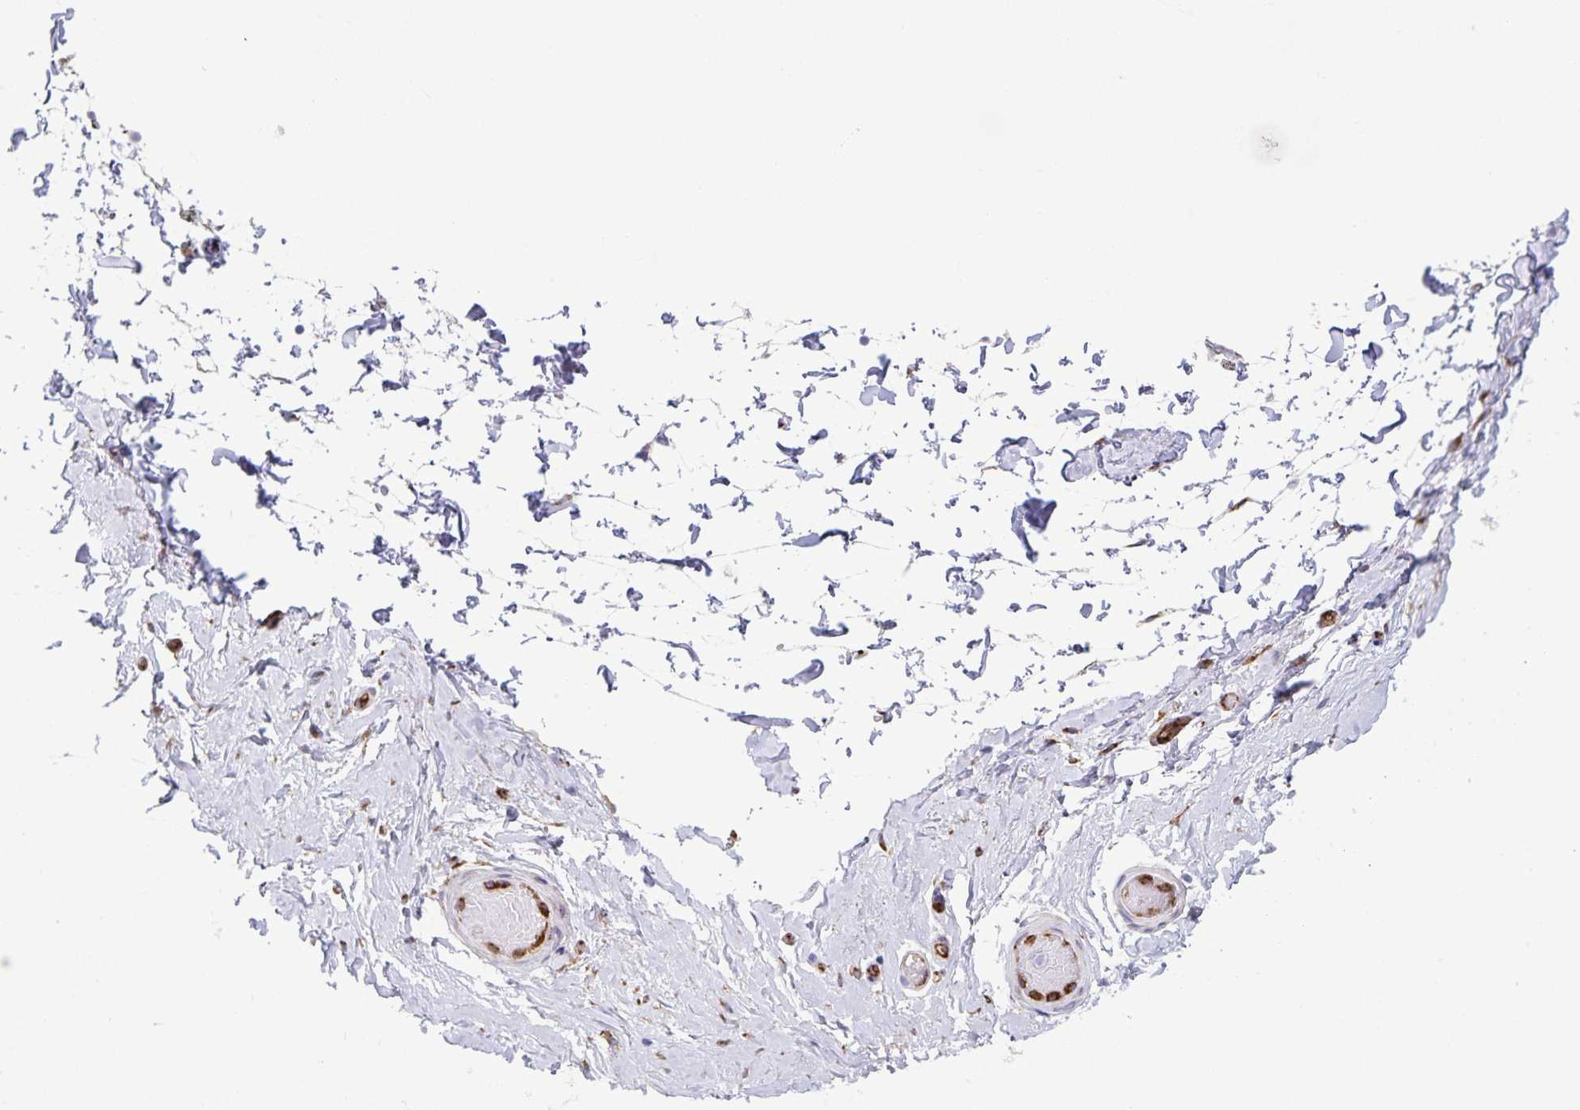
{"staining": {"intensity": "negative", "quantity": "none", "location": "none"}, "tissue": "adipose tissue", "cell_type": "Adipocytes", "image_type": "normal", "snomed": [{"axis": "morphology", "description": "Normal tissue, NOS"}, {"axis": "topography", "description": "Epididymis, spermatic cord, NOS"}, {"axis": "topography", "description": "Epididymis"}, {"axis": "topography", "description": "Peripheral nerve tissue"}], "caption": "This is an immunohistochemistry photomicrograph of unremarkable human adipose tissue. There is no expression in adipocytes.", "gene": "RCN1", "patient": {"sex": "male", "age": 29}}